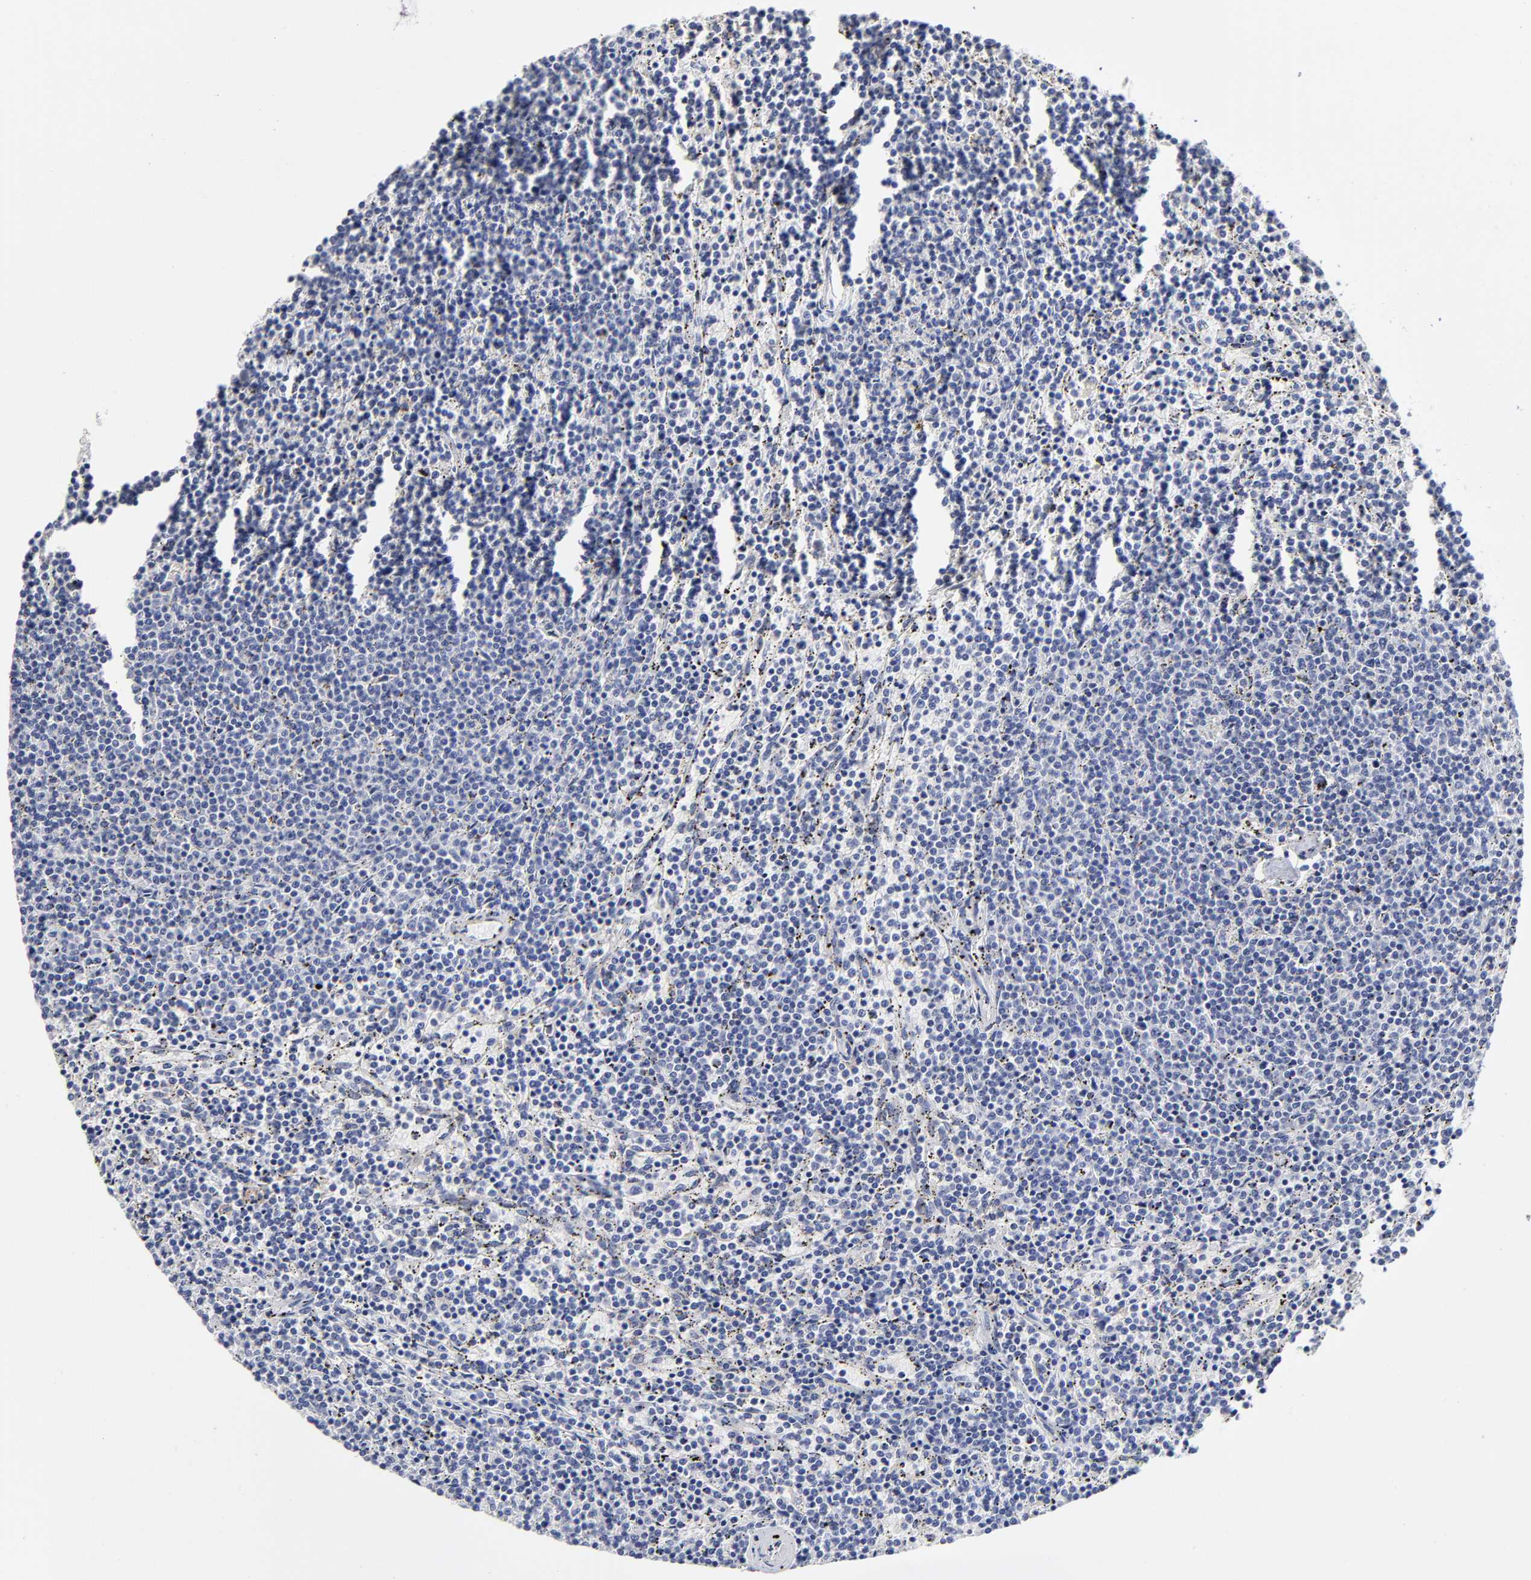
{"staining": {"intensity": "negative", "quantity": "none", "location": "none"}, "tissue": "lymphoma", "cell_type": "Tumor cells", "image_type": "cancer", "snomed": [{"axis": "morphology", "description": "Malignant lymphoma, non-Hodgkin's type, Low grade"}, {"axis": "topography", "description": "Spleen"}], "caption": "Tumor cells are negative for brown protein staining in low-grade malignant lymphoma, non-Hodgkin's type.", "gene": "CXADR", "patient": {"sex": "female", "age": 50}}